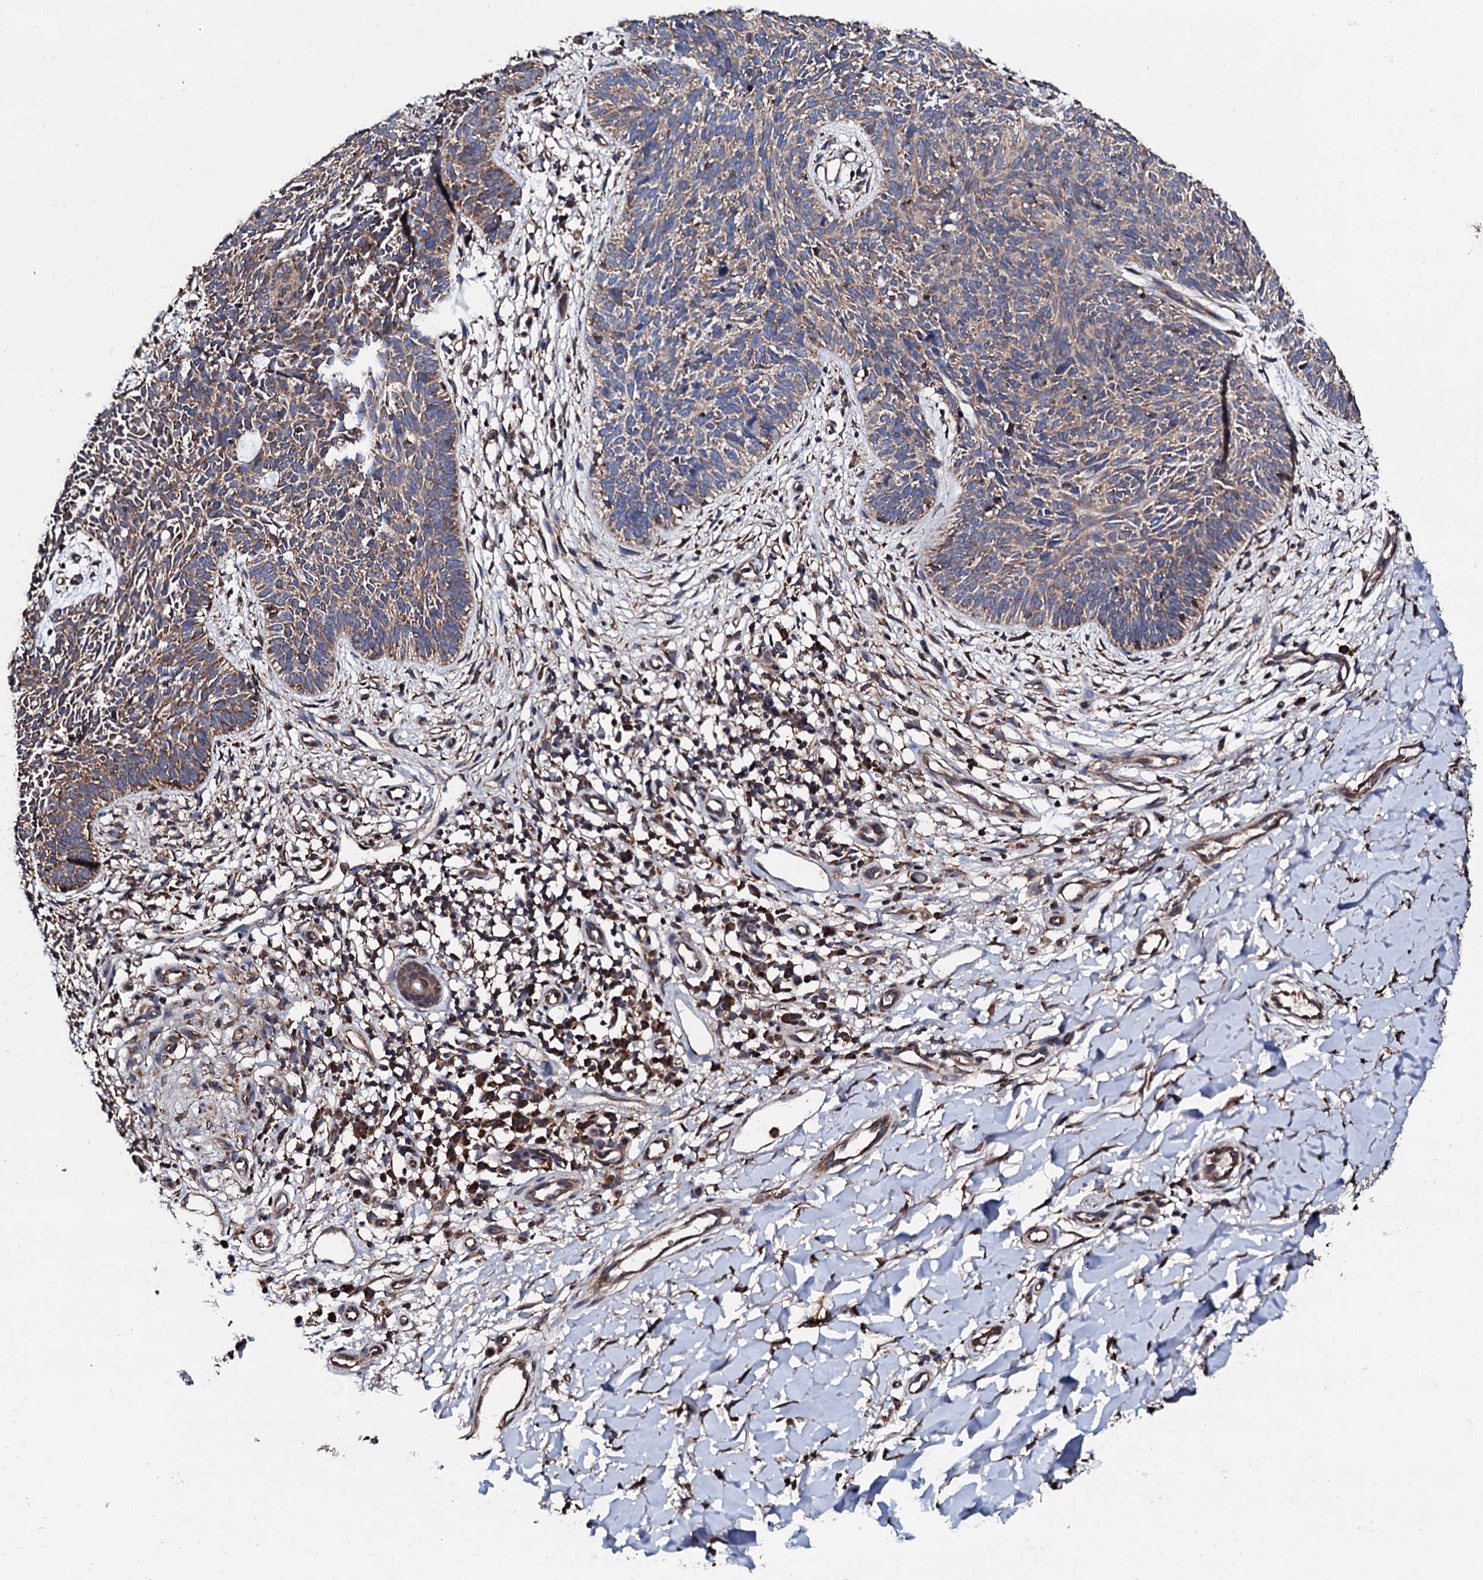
{"staining": {"intensity": "moderate", "quantity": ">75%", "location": "cytoplasmic/membranous"}, "tissue": "skin cancer", "cell_type": "Tumor cells", "image_type": "cancer", "snomed": [{"axis": "morphology", "description": "Basal cell carcinoma"}, {"axis": "topography", "description": "Skin"}], "caption": "Skin cancer was stained to show a protein in brown. There is medium levels of moderate cytoplasmic/membranous positivity in approximately >75% of tumor cells.", "gene": "CKAP5", "patient": {"sex": "female", "age": 66}}